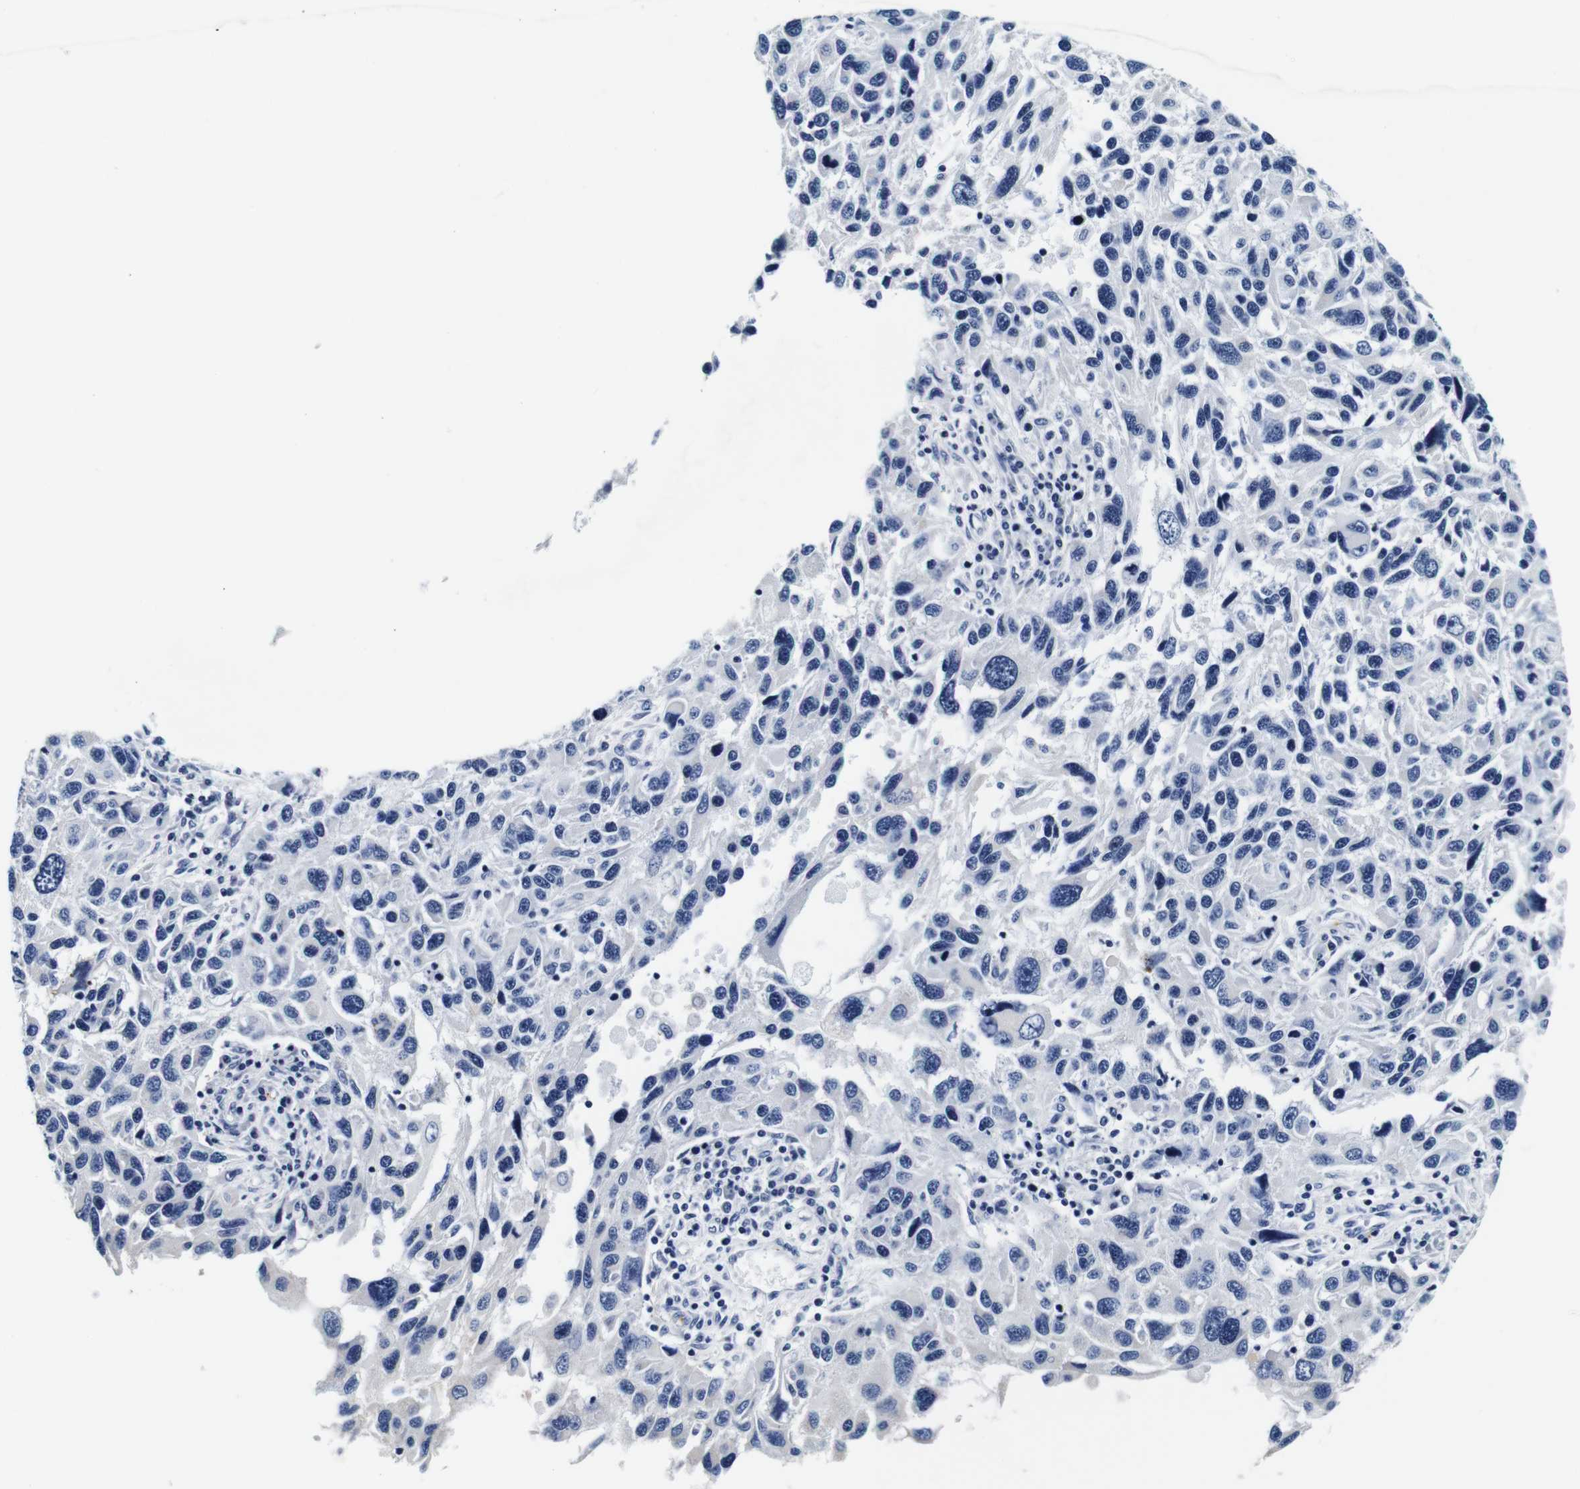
{"staining": {"intensity": "negative", "quantity": "none", "location": "none"}, "tissue": "melanoma", "cell_type": "Tumor cells", "image_type": "cancer", "snomed": [{"axis": "morphology", "description": "Malignant melanoma, NOS"}, {"axis": "topography", "description": "Skin"}], "caption": "High magnification brightfield microscopy of malignant melanoma stained with DAB (3,3'-diaminobenzidine) (brown) and counterstained with hematoxylin (blue): tumor cells show no significant positivity.", "gene": "GP1BA", "patient": {"sex": "male", "age": 53}}